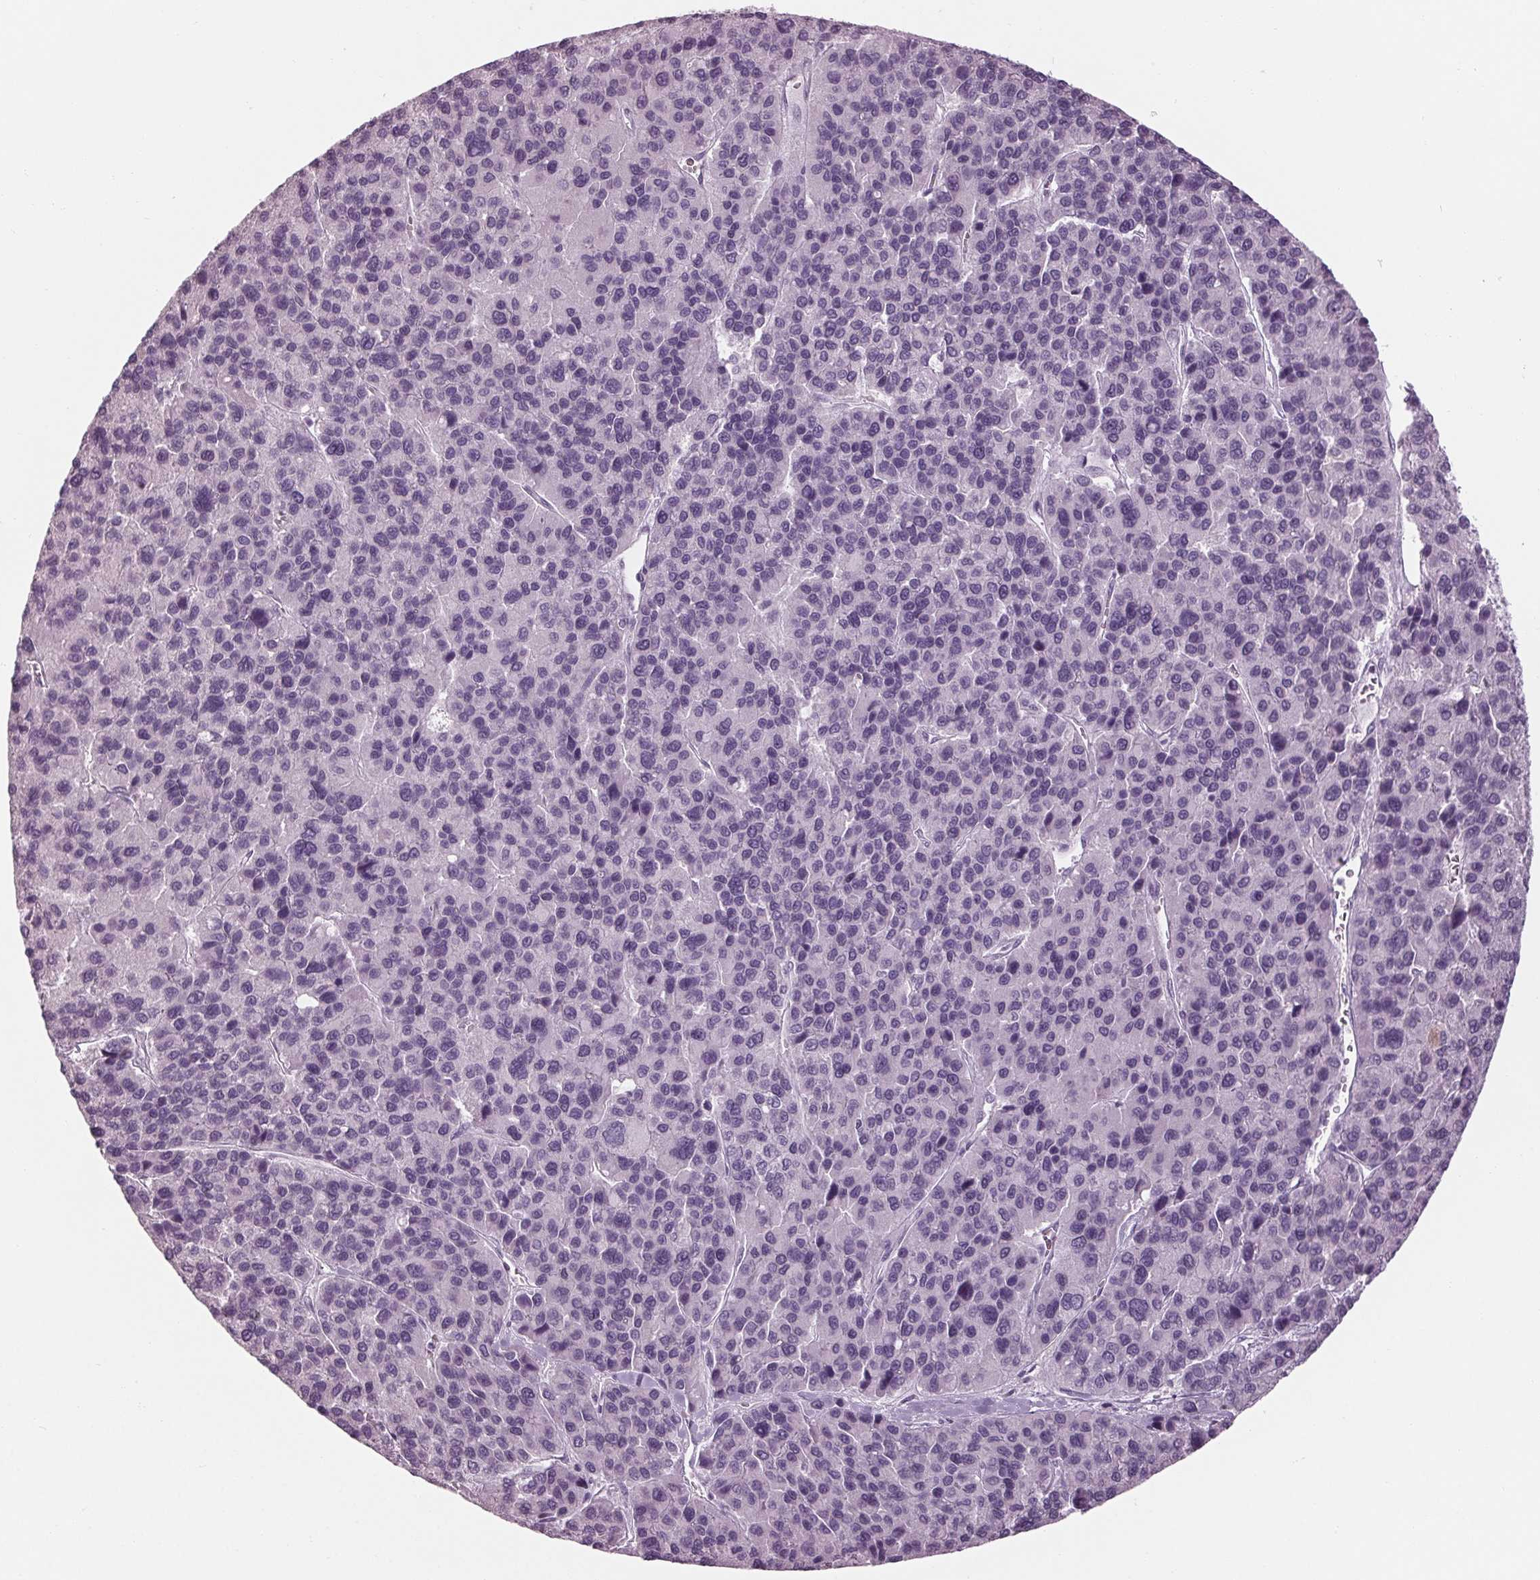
{"staining": {"intensity": "negative", "quantity": "none", "location": "none"}, "tissue": "liver cancer", "cell_type": "Tumor cells", "image_type": "cancer", "snomed": [{"axis": "morphology", "description": "Carcinoma, Hepatocellular, NOS"}, {"axis": "topography", "description": "Liver"}], "caption": "High power microscopy image of an immunohistochemistry histopathology image of liver cancer, revealing no significant positivity in tumor cells. (DAB immunohistochemistry (IHC) with hematoxylin counter stain).", "gene": "TNNC2", "patient": {"sex": "female", "age": 41}}